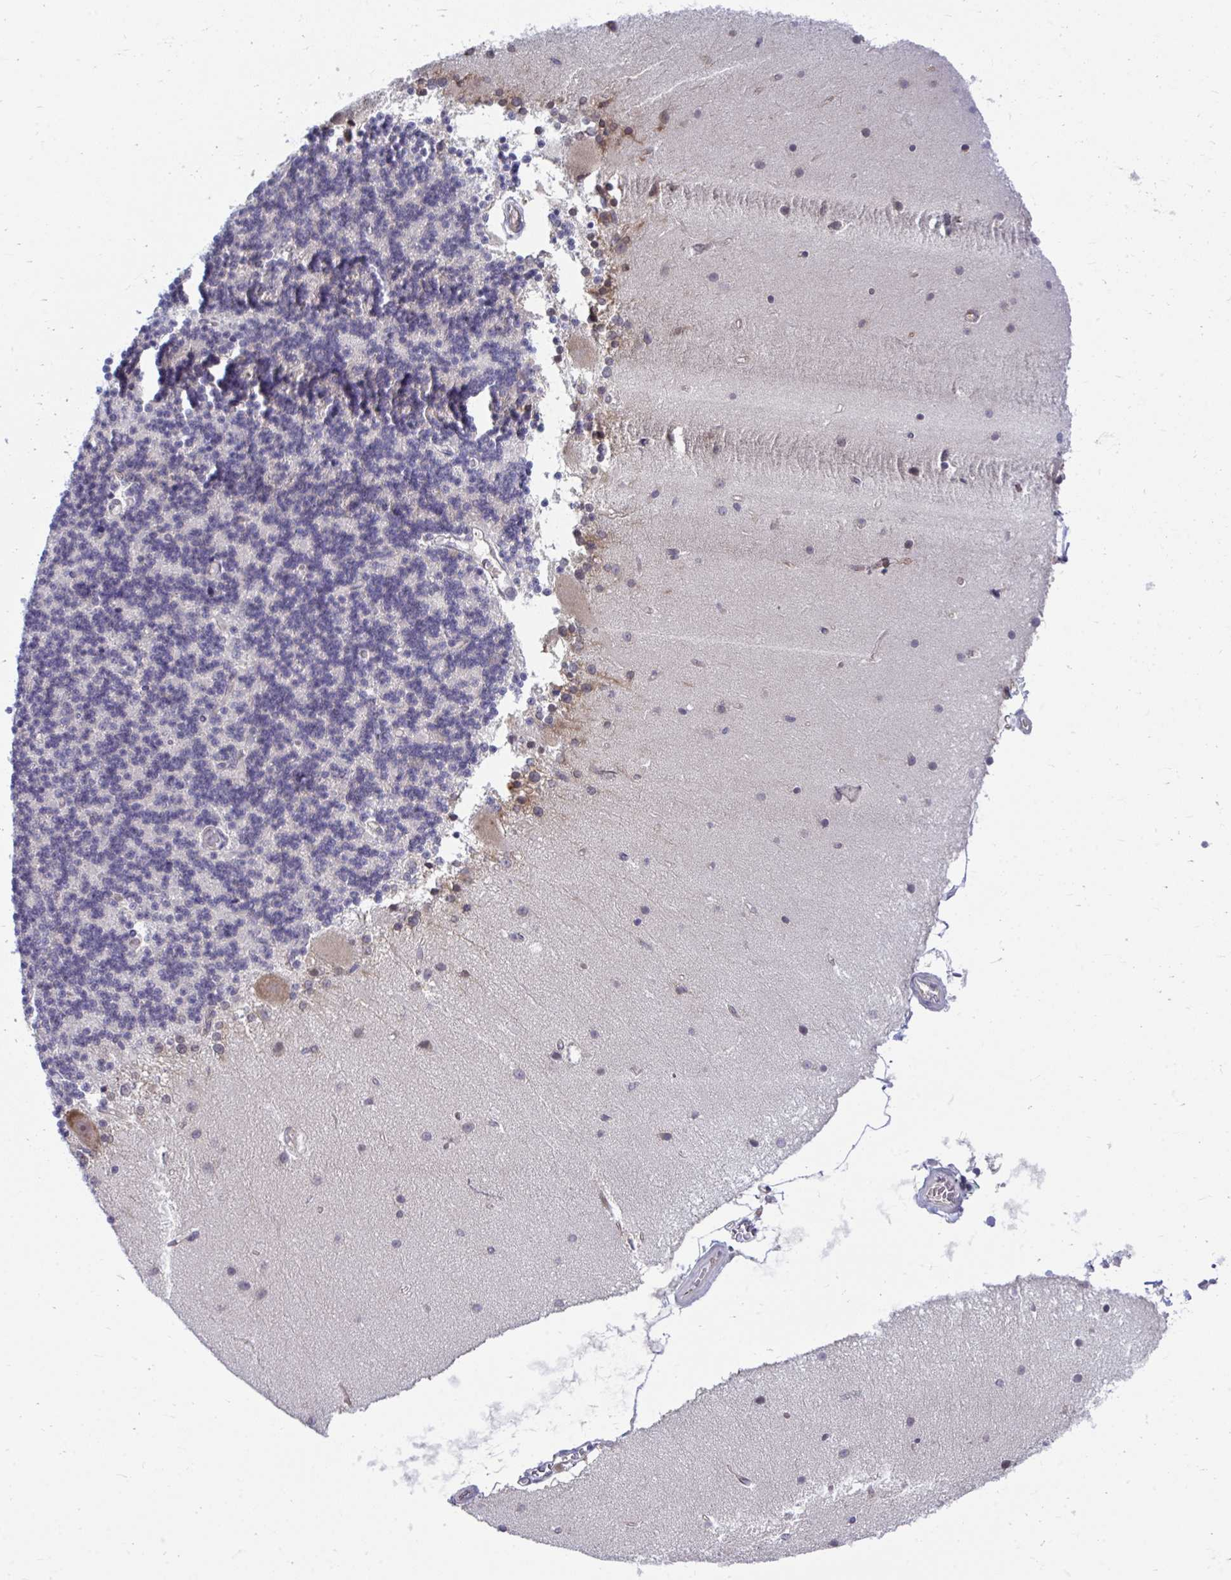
{"staining": {"intensity": "negative", "quantity": "none", "location": "none"}, "tissue": "cerebellum", "cell_type": "Cells in granular layer", "image_type": "normal", "snomed": [{"axis": "morphology", "description": "Normal tissue, NOS"}, {"axis": "topography", "description": "Cerebellum"}], "caption": "This is a photomicrograph of IHC staining of unremarkable cerebellum, which shows no staining in cells in granular layer. (Brightfield microscopy of DAB (3,3'-diaminobenzidine) immunohistochemistry (IHC) at high magnification).", "gene": "SELENON", "patient": {"sex": "female", "age": 54}}